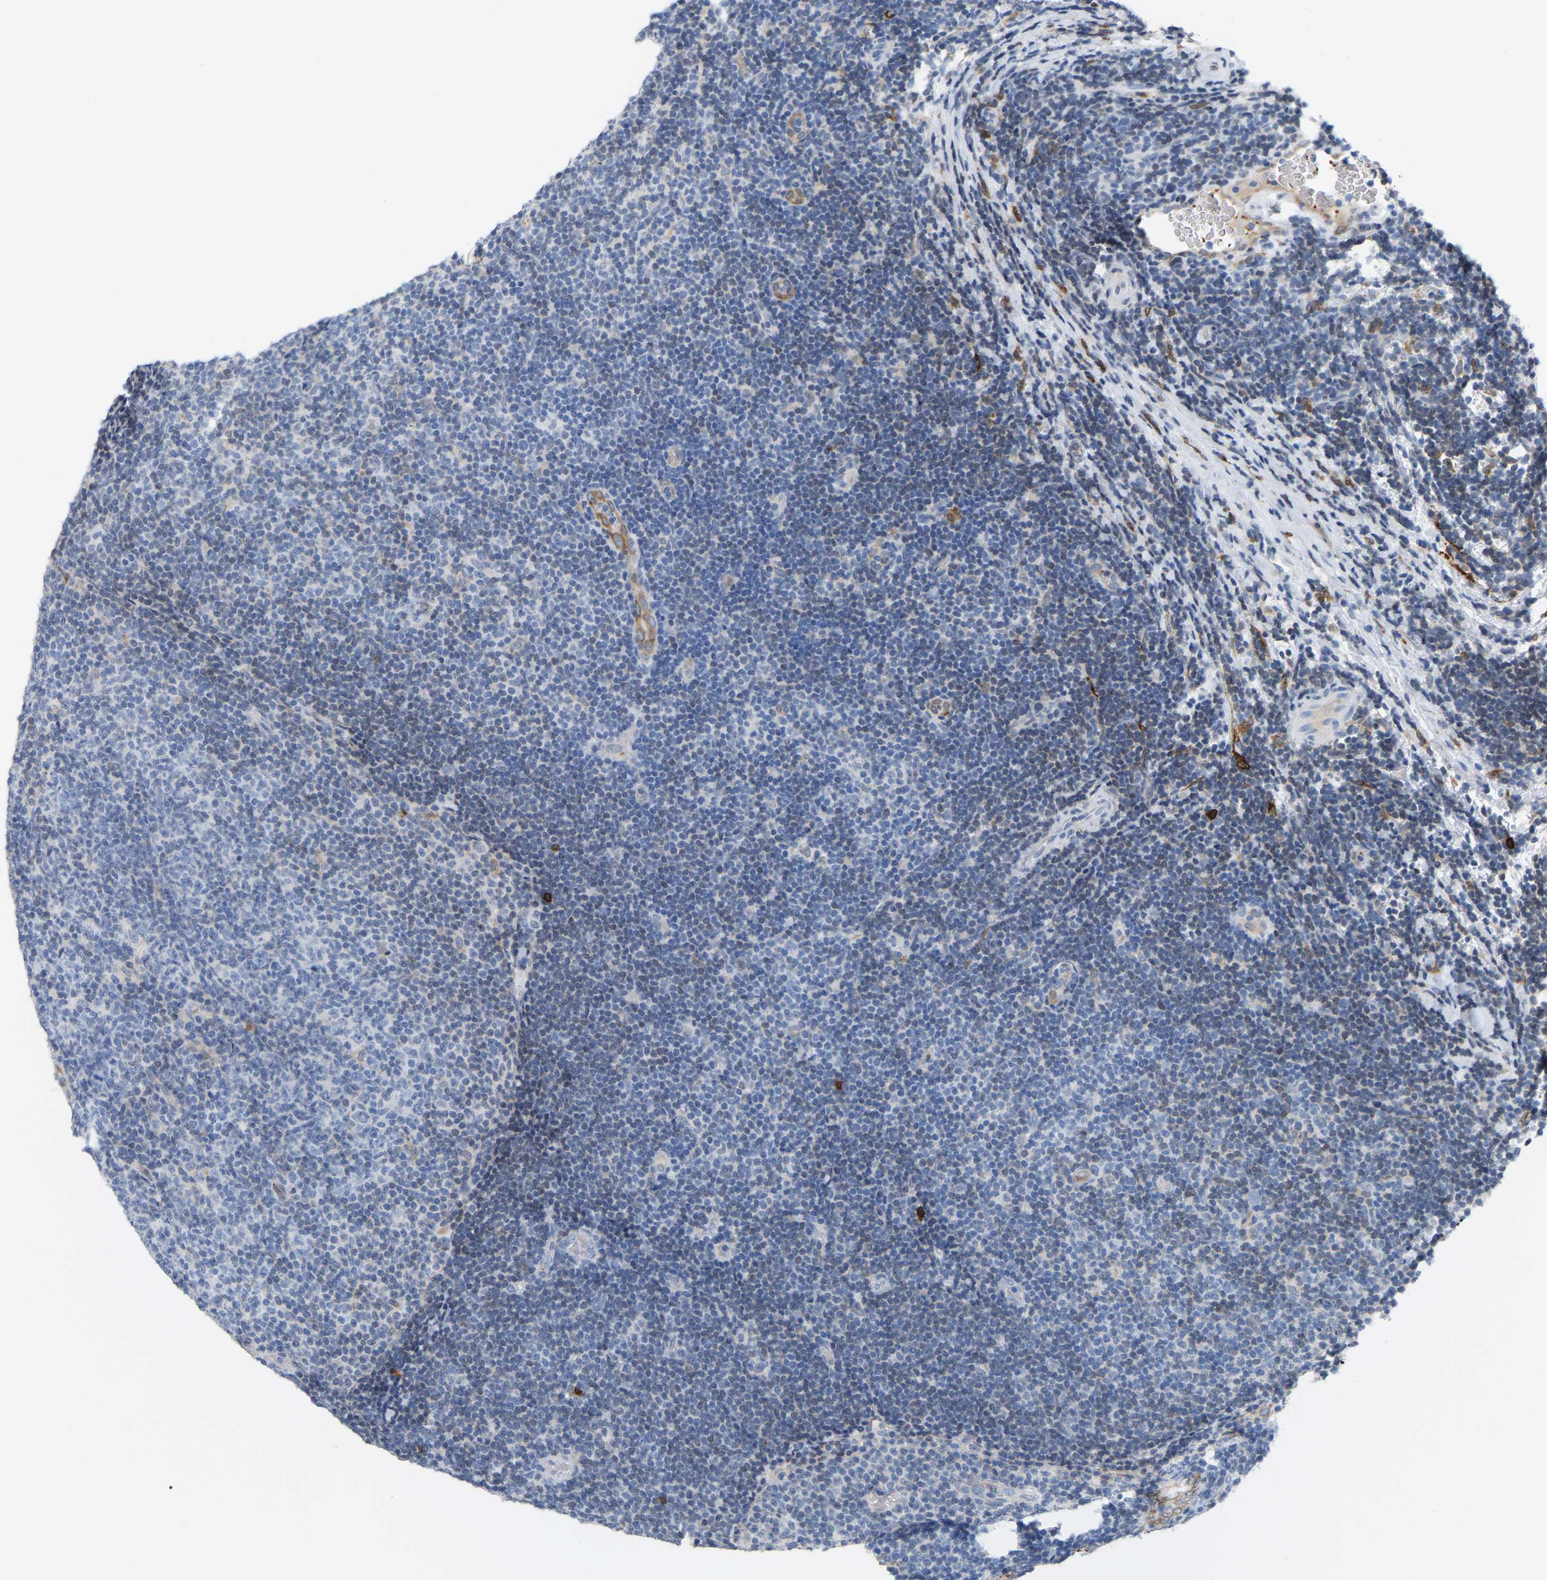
{"staining": {"intensity": "negative", "quantity": "none", "location": "none"}, "tissue": "lymphoma", "cell_type": "Tumor cells", "image_type": "cancer", "snomed": [{"axis": "morphology", "description": "Malignant lymphoma, non-Hodgkin's type, Low grade"}, {"axis": "topography", "description": "Lymph node"}], "caption": "Image shows no protein positivity in tumor cells of malignant lymphoma, non-Hodgkin's type (low-grade) tissue.", "gene": "PTGS1", "patient": {"sex": "male", "age": 83}}